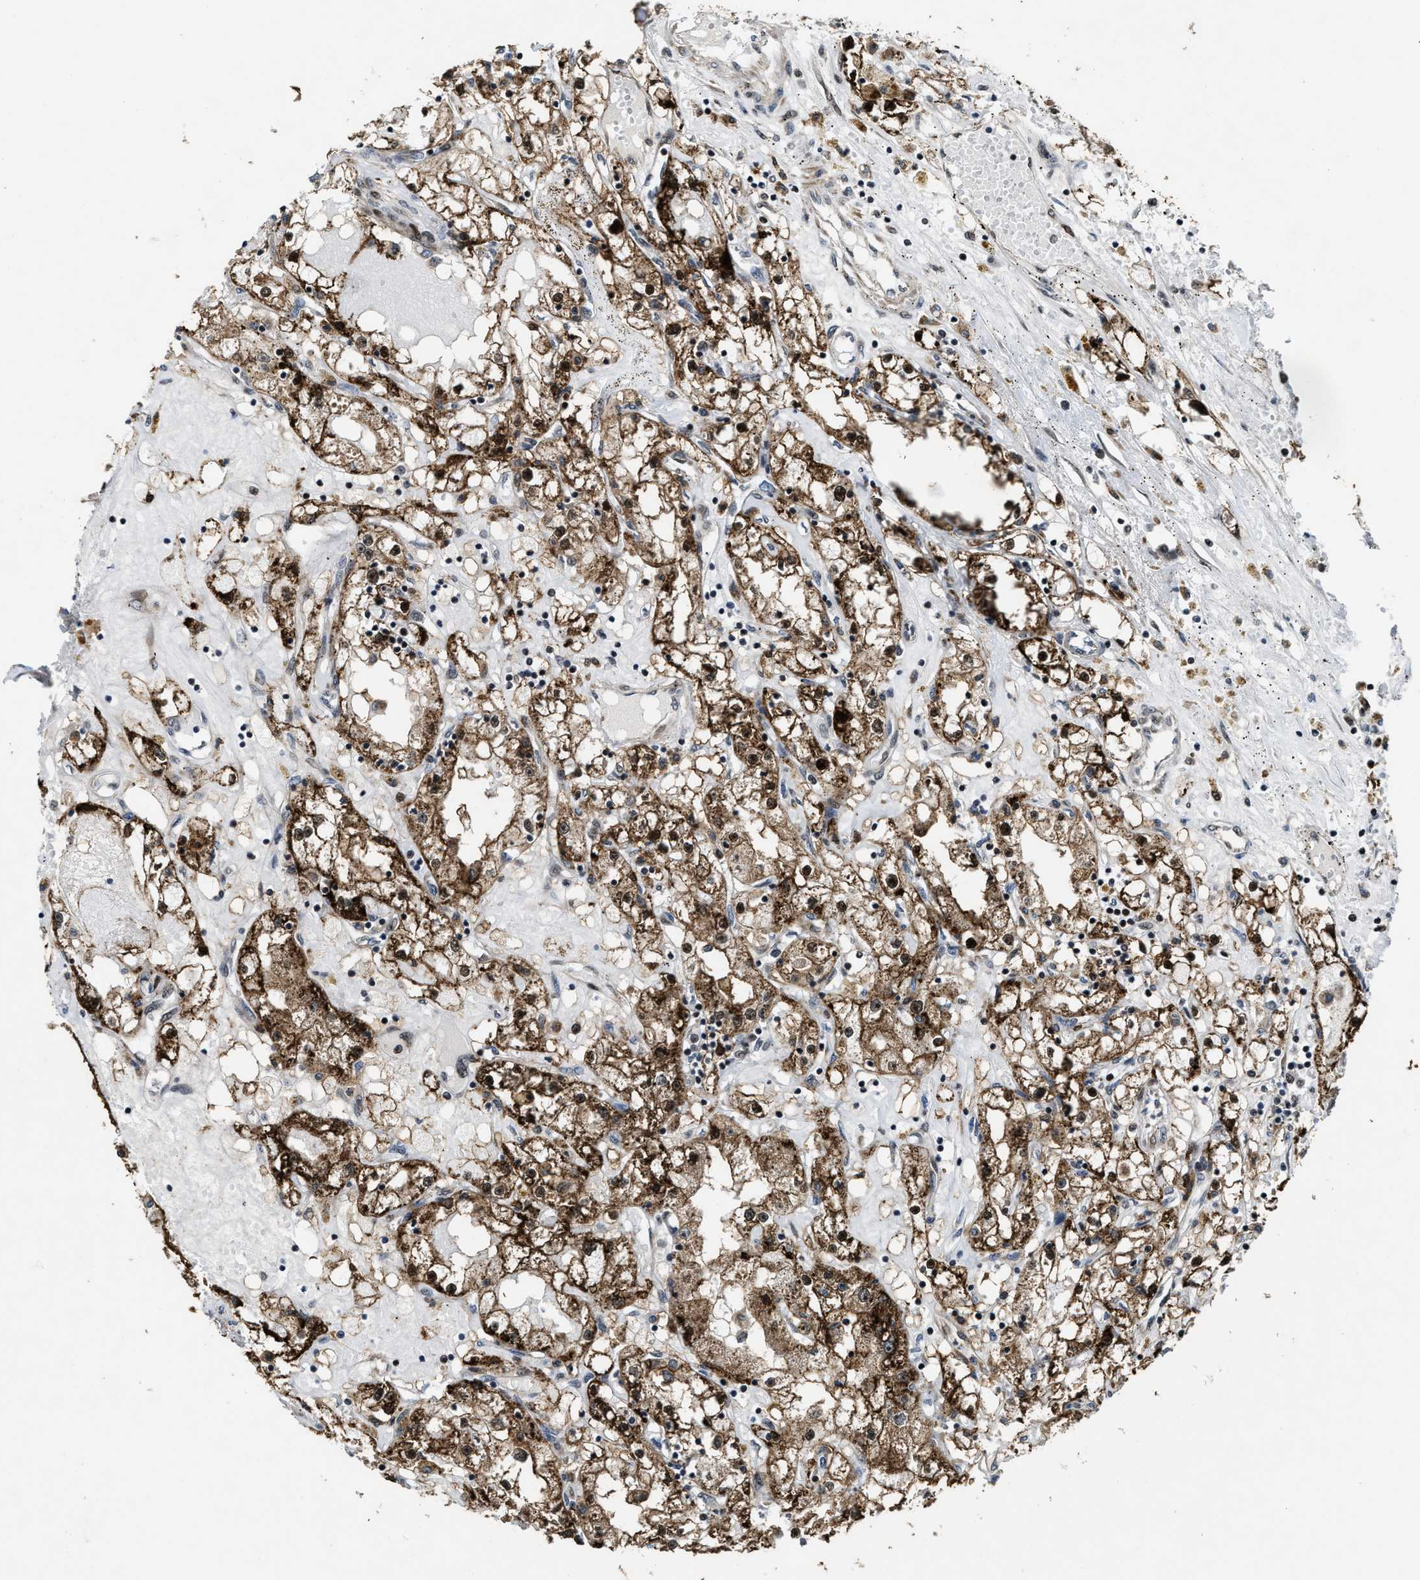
{"staining": {"intensity": "moderate", "quantity": ">75%", "location": "cytoplasmic/membranous,nuclear"}, "tissue": "renal cancer", "cell_type": "Tumor cells", "image_type": "cancer", "snomed": [{"axis": "morphology", "description": "Adenocarcinoma, NOS"}, {"axis": "topography", "description": "Kidney"}], "caption": "Immunohistochemical staining of renal adenocarcinoma shows moderate cytoplasmic/membranous and nuclear protein positivity in about >75% of tumor cells.", "gene": "ZNF250", "patient": {"sex": "male", "age": 56}}